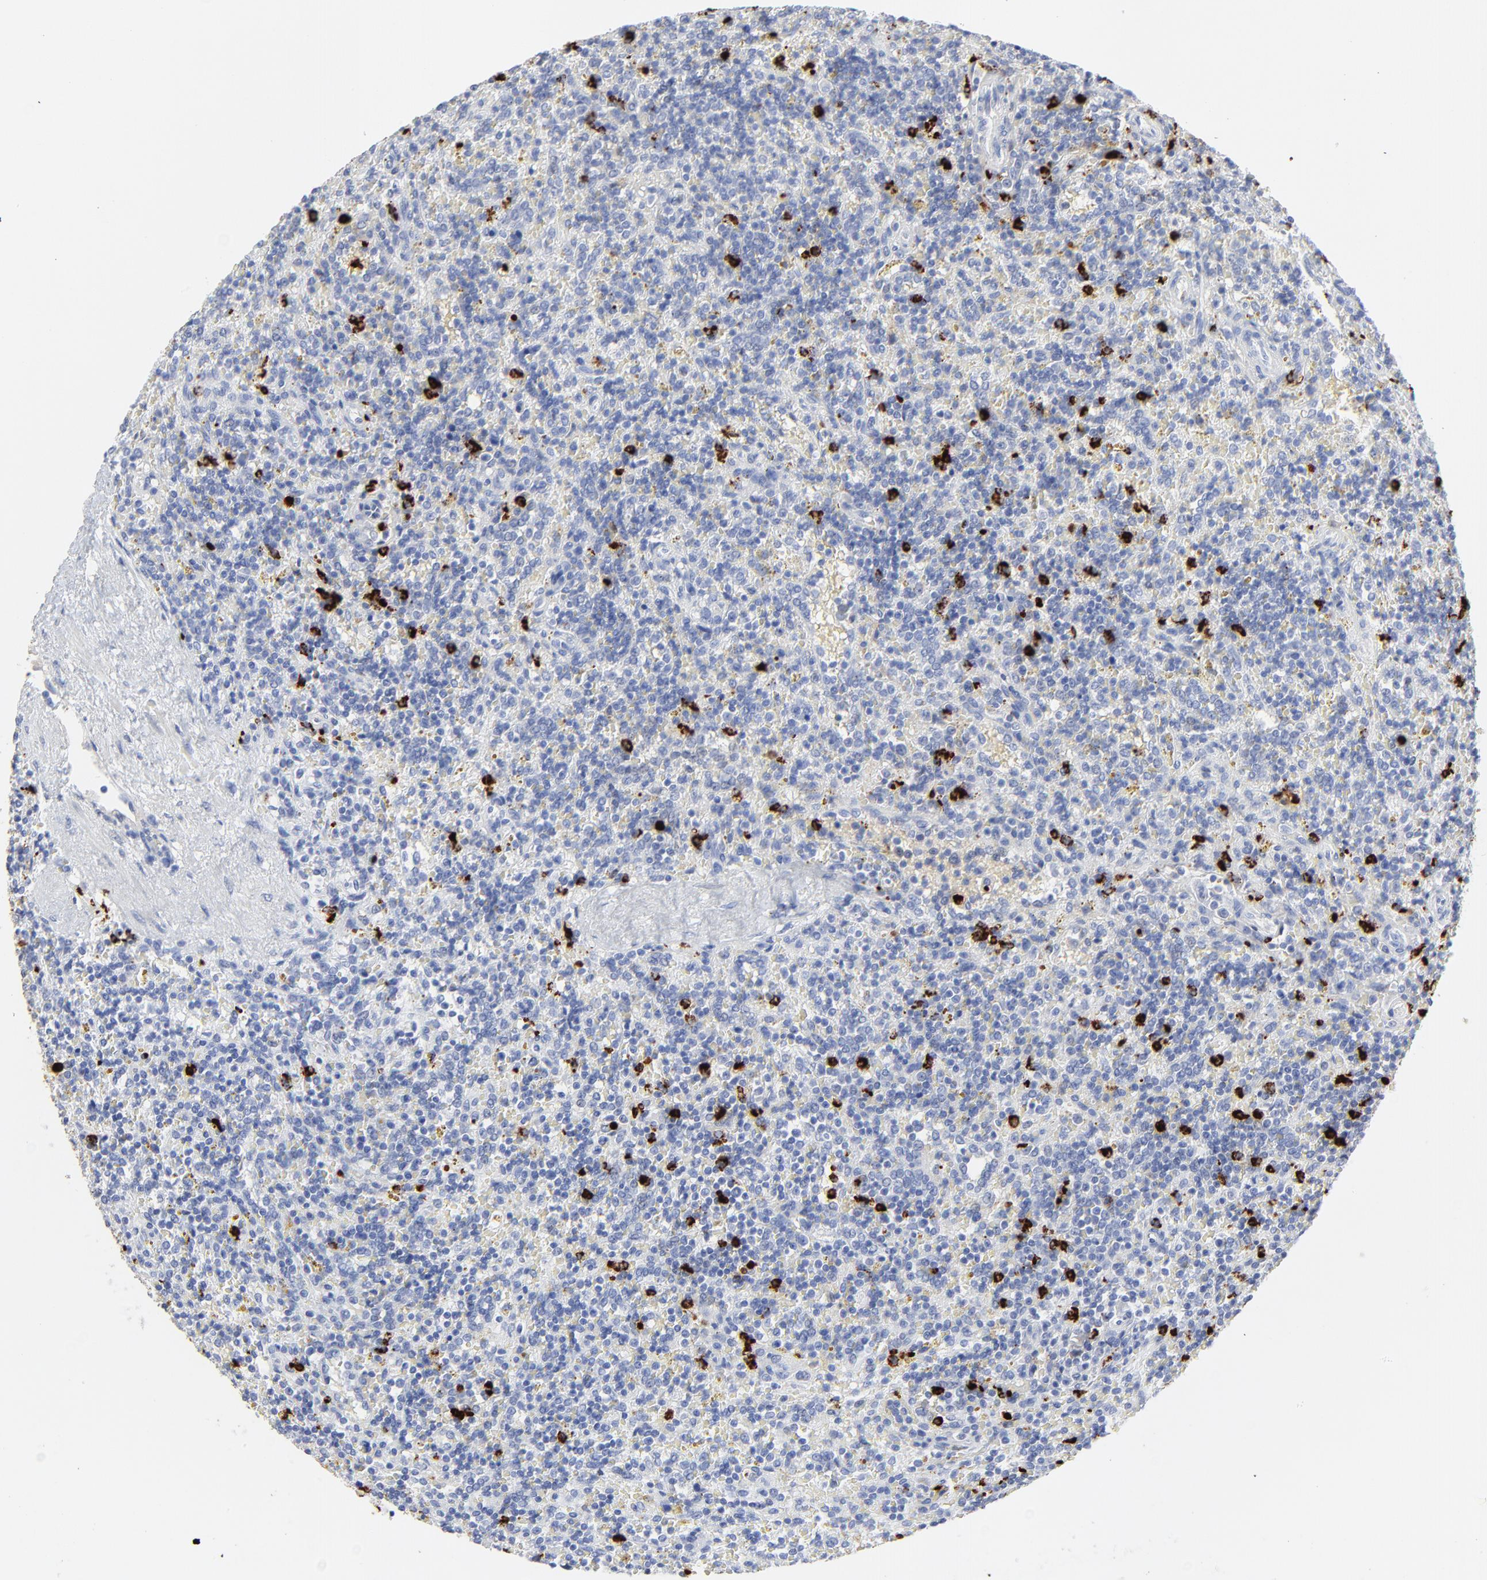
{"staining": {"intensity": "negative", "quantity": "none", "location": "none"}, "tissue": "lymphoma", "cell_type": "Tumor cells", "image_type": "cancer", "snomed": [{"axis": "morphology", "description": "Malignant lymphoma, non-Hodgkin's type, Low grade"}, {"axis": "topography", "description": "Spleen"}], "caption": "This histopathology image is of malignant lymphoma, non-Hodgkin's type (low-grade) stained with immunohistochemistry to label a protein in brown with the nuclei are counter-stained blue. There is no expression in tumor cells.", "gene": "LCN2", "patient": {"sex": "male", "age": 67}}